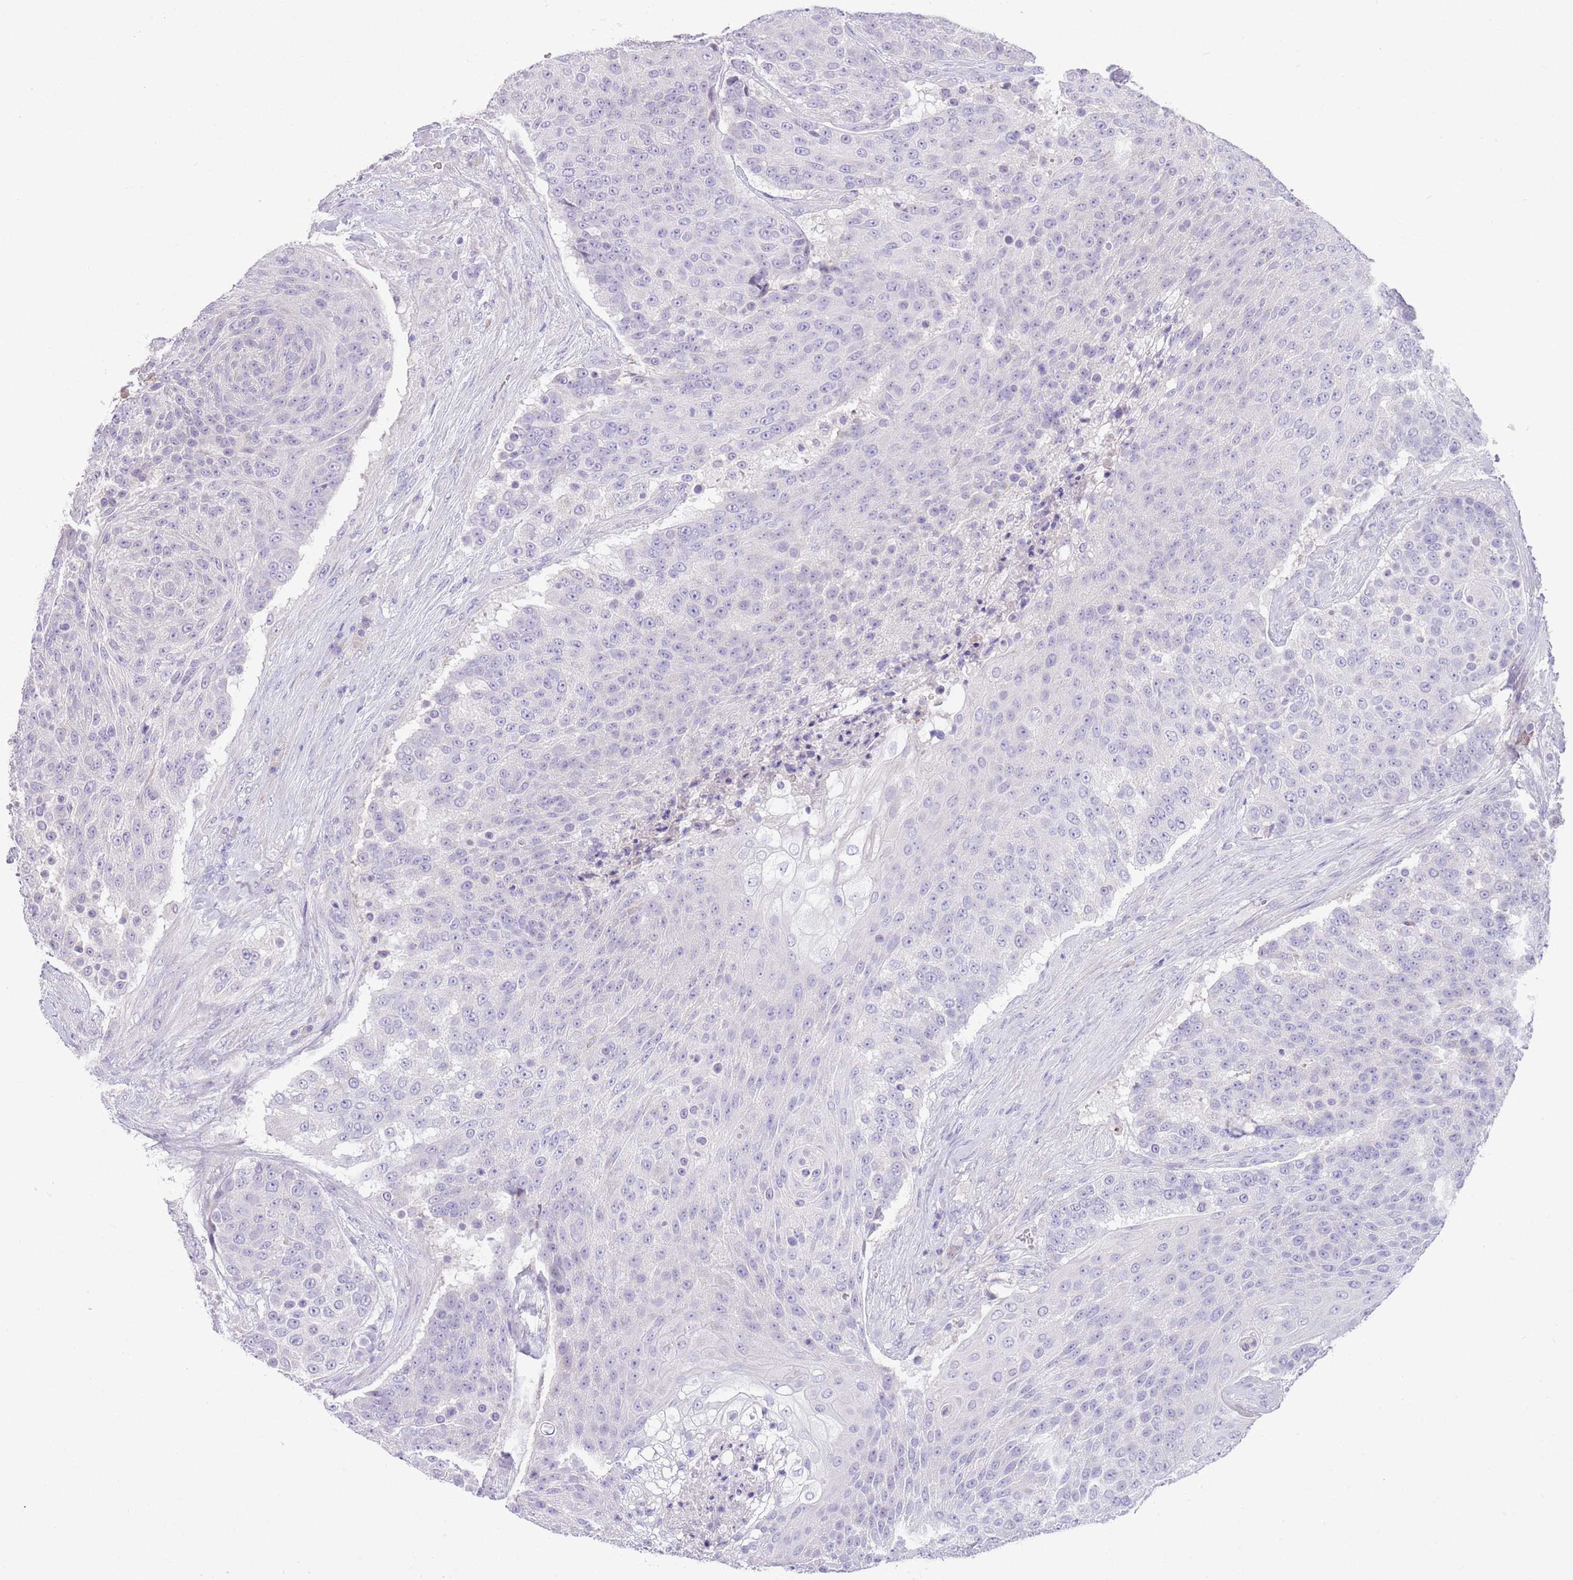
{"staining": {"intensity": "negative", "quantity": "none", "location": "none"}, "tissue": "urothelial cancer", "cell_type": "Tumor cells", "image_type": "cancer", "snomed": [{"axis": "morphology", "description": "Urothelial carcinoma, High grade"}, {"axis": "topography", "description": "Urinary bladder"}], "caption": "This is an IHC photomicrograph of human urothelial carcinoma (high-grade). There is no staining in tumor cells.", "gene": "SFTPA1", "patient": {"sex": "female", "age": 63}}